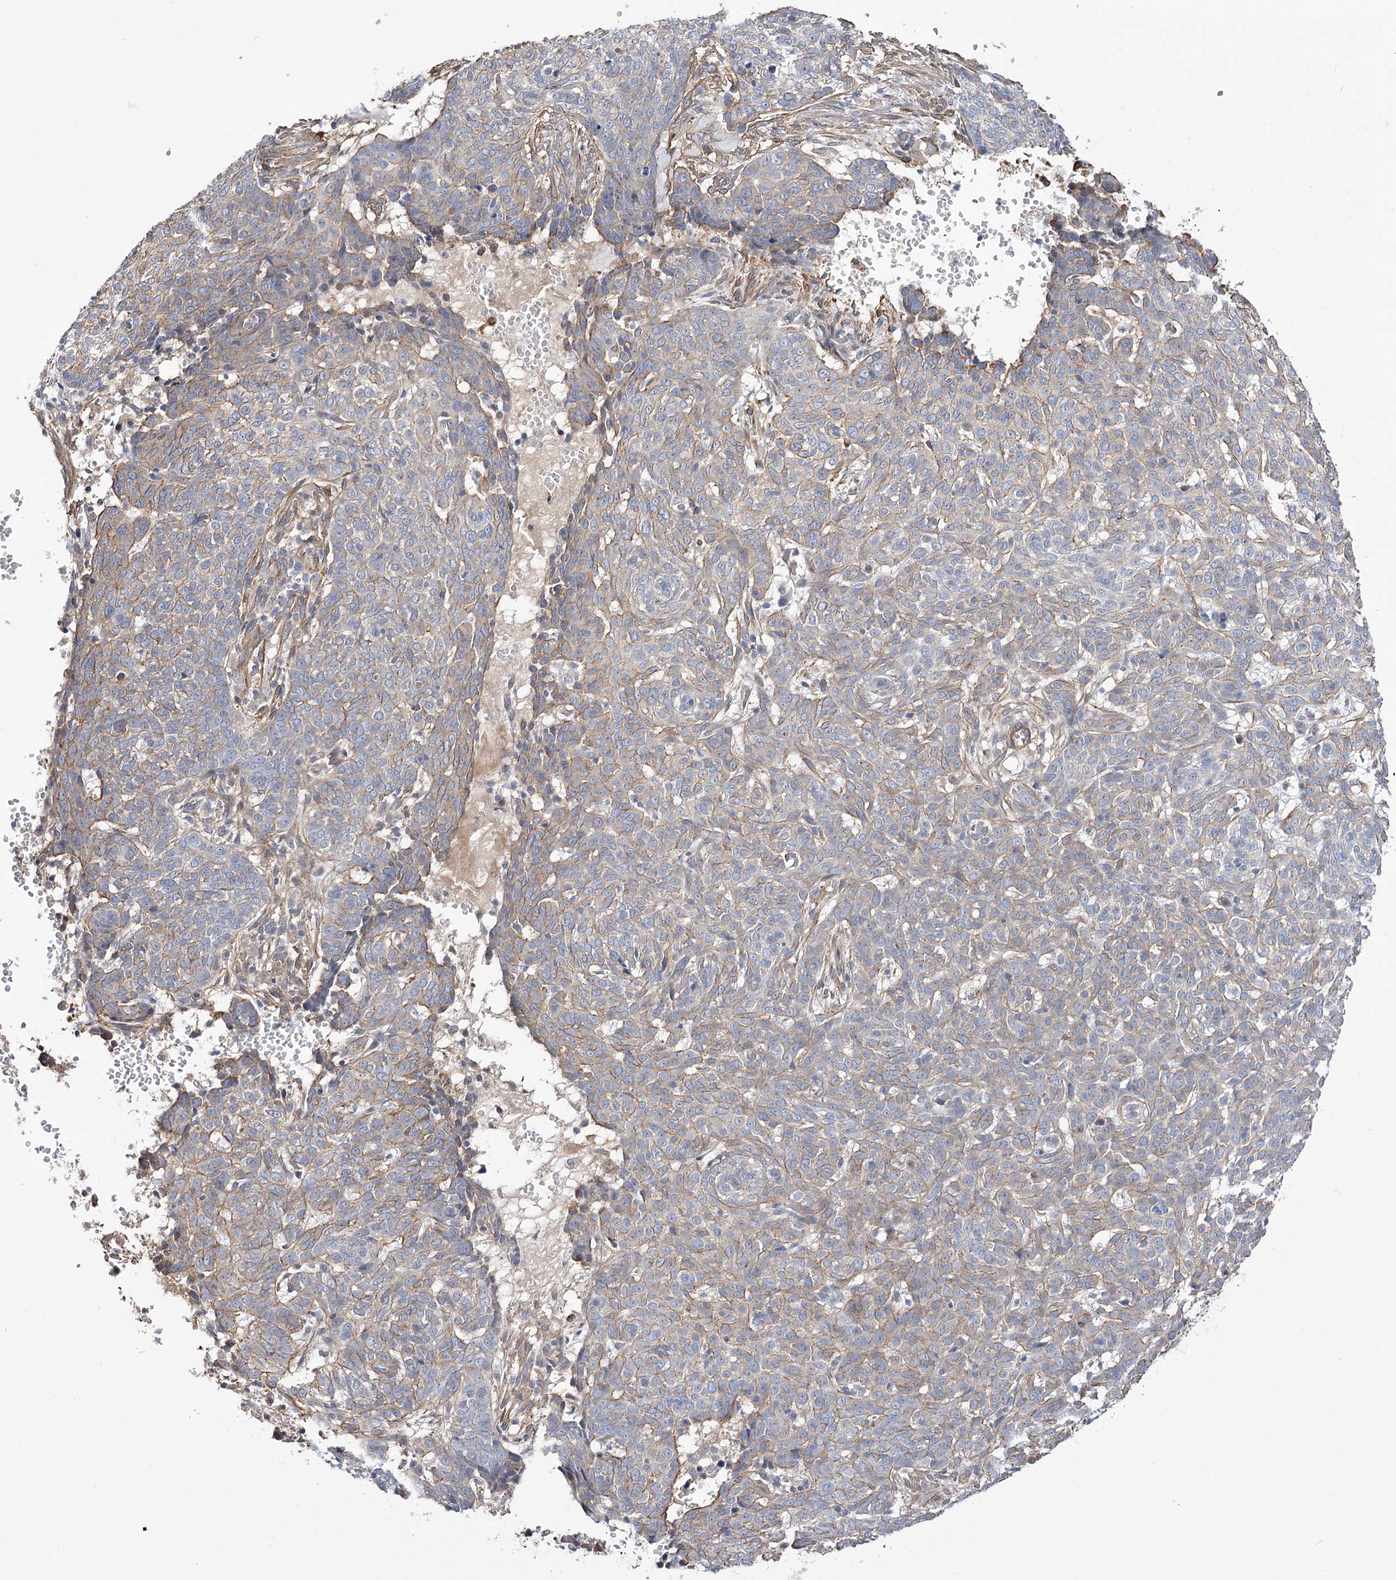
{"staining": {"intensity": "weak", "quantity": "<25%", "location": "cytoplasmic/membranous"}, "tissue": "skin cancer", "cell_type": "Tumor cells", "image_type": "cancer", "snomed": [{"axis": "morphology", "description": "Basal cell carcinoma"}, {"axis": "topography", "description": "Skin"}], "caption": "The histopathology image displays no significant expression in tumor cells of skin cancer.", "gene": "WASHC3", "patient": {"sex": "male", "age": 85}}